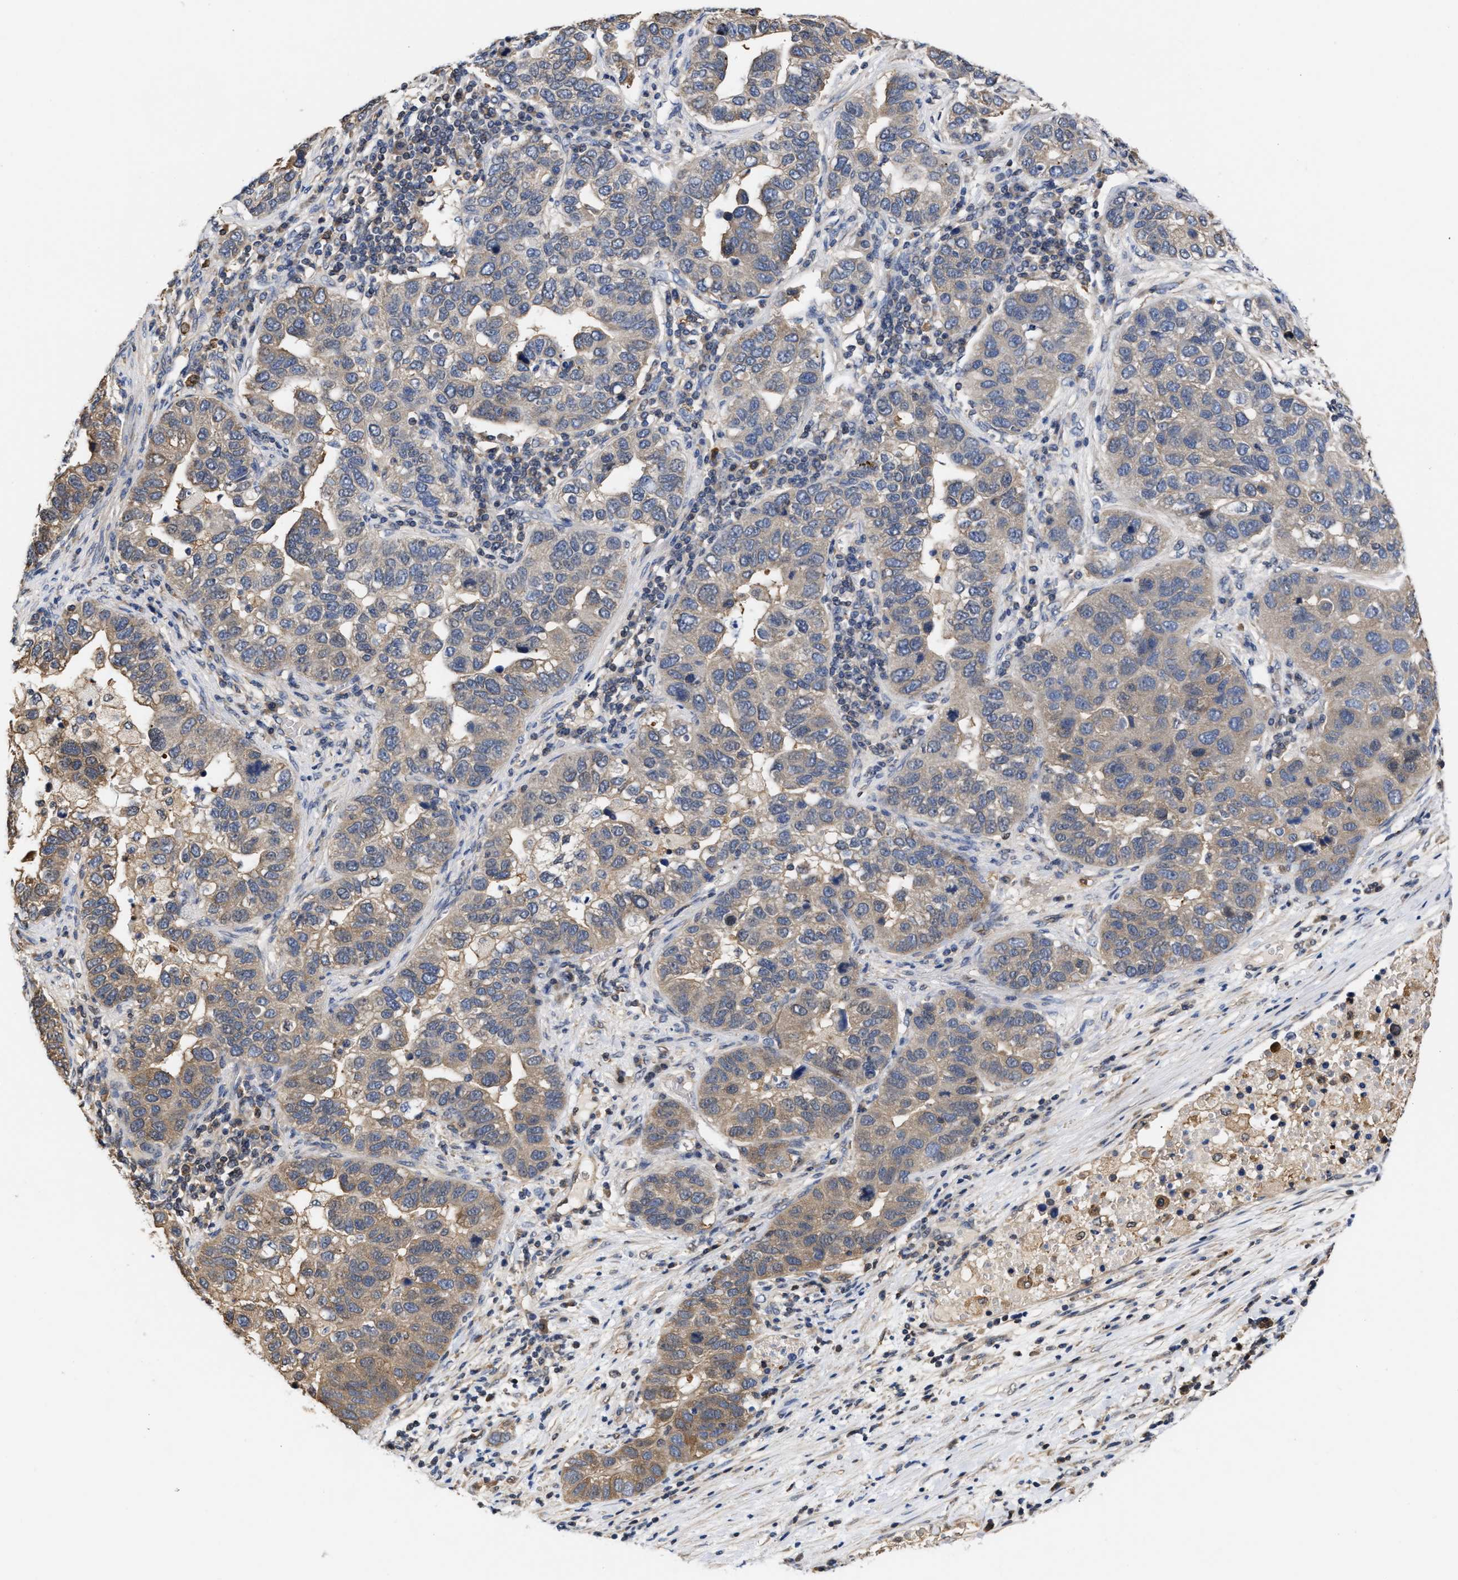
{"staining": {"intensity": "moderate", "quantity": "<25%", "location": "cytoplasmic/membranous"}, "tissue": "pancreatic cancer", "cell_type": "Tumor cells", "image_type": "cancer", "snomed": [{"axis": "morphology", "description": "Adenocarcinoma, NOS"}, {"axis": "topography", "description": "Pancreas"}], "caption": "Pancreatic cancer stained with a brown dye displays moderate cytoplasmic/membranous positive expression in about <25% of tumor cells.", "gene": "KLHDC1", "patient": {"sex": "female", "age": 61}}